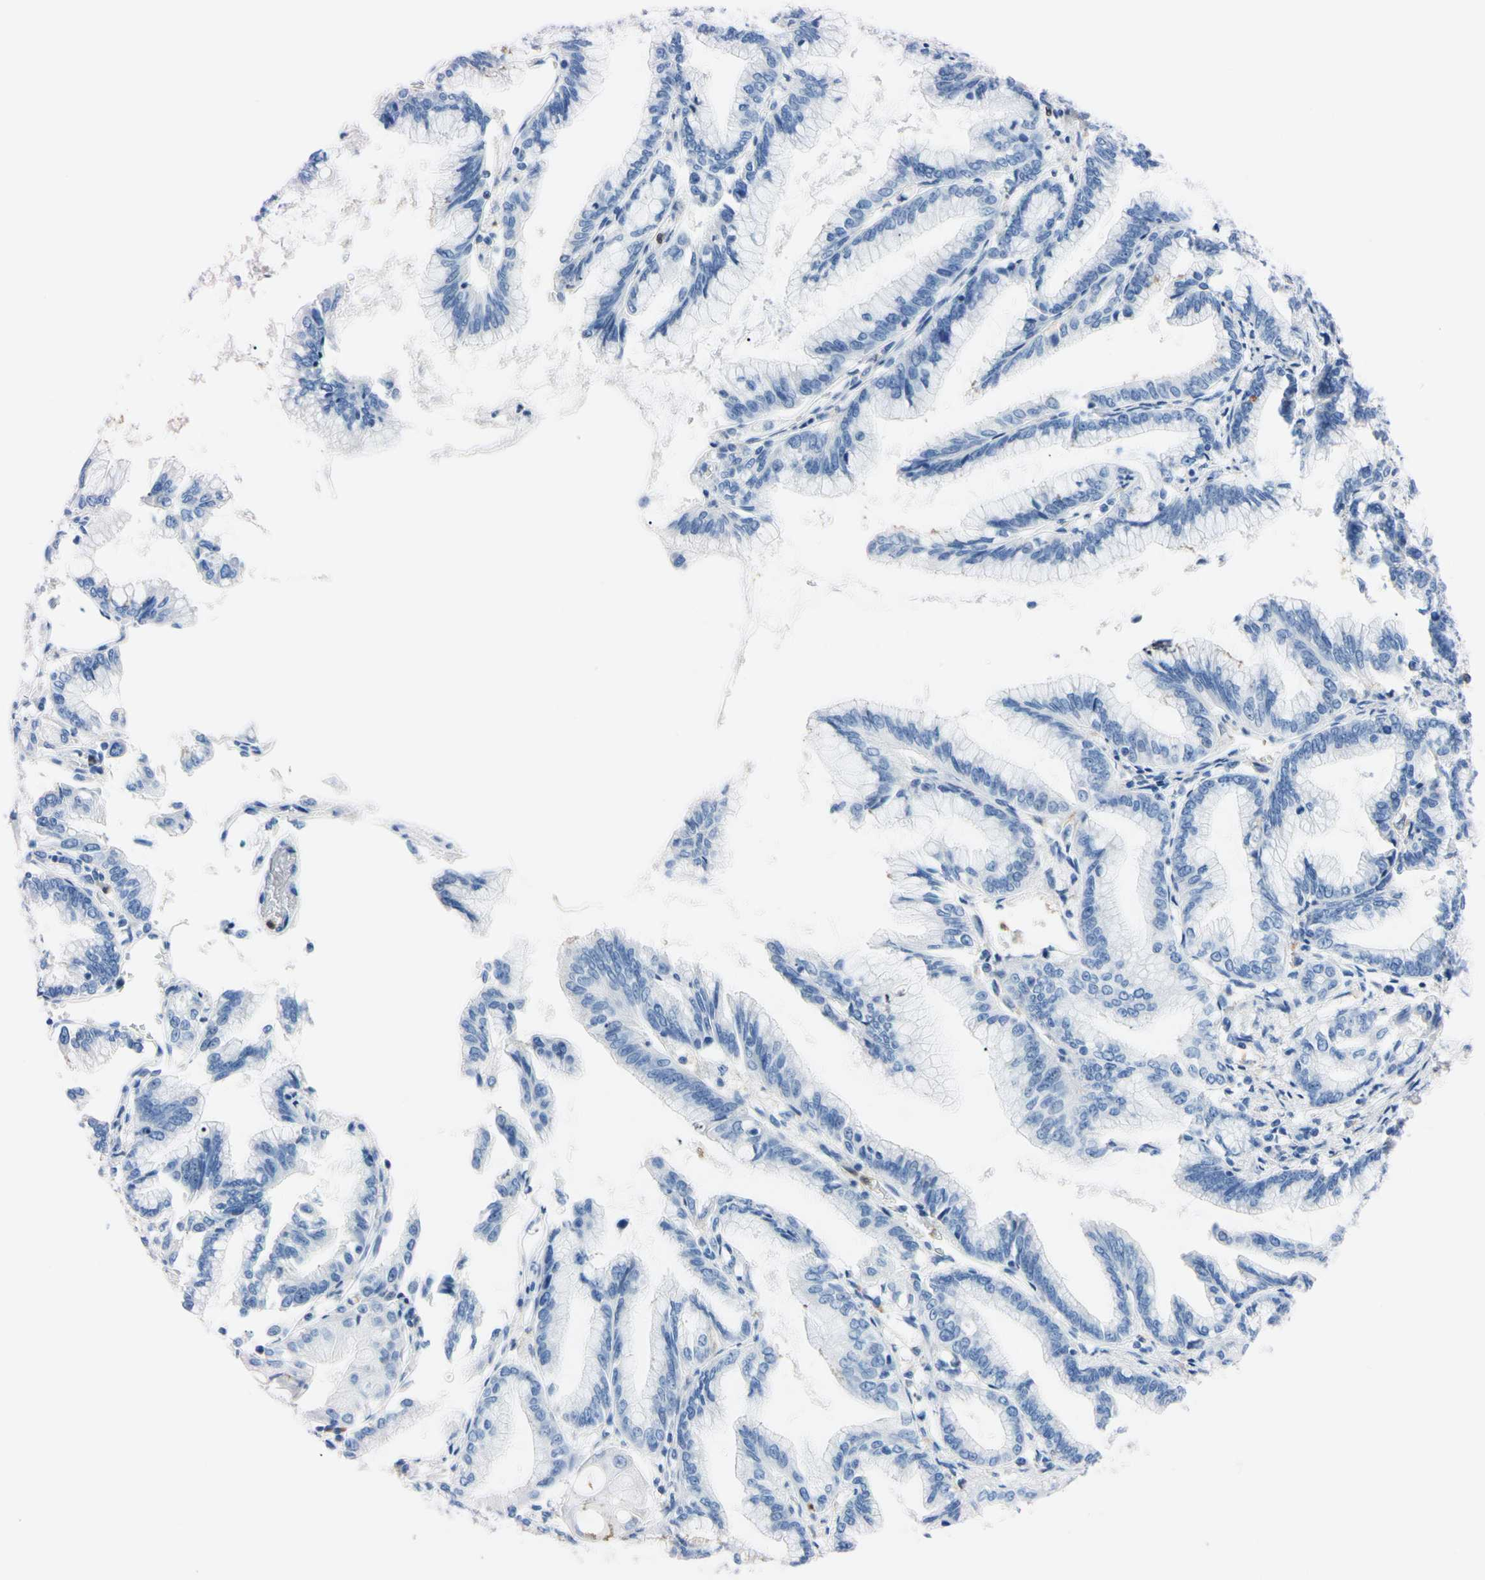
{"staining": {"intensity": "negative", "quantity": "none", "location": "none"}, "tissue": "pancreatic cancer", "cell_type": "Tumor cells", "image_type": "cancer", "snomed": [{"axis": "morphology", "description": "Adenocarcinoma, NOS"}, {"axis": "topography", "description": "Pancreas"}], "caption": "This is an immunohistochemistry photomicrograph of human adenocarcinoma (pancreatic). There is no staining in tumor cells.", "gene": "NCF4", "patient": {"sex": "female", "age": 64}}